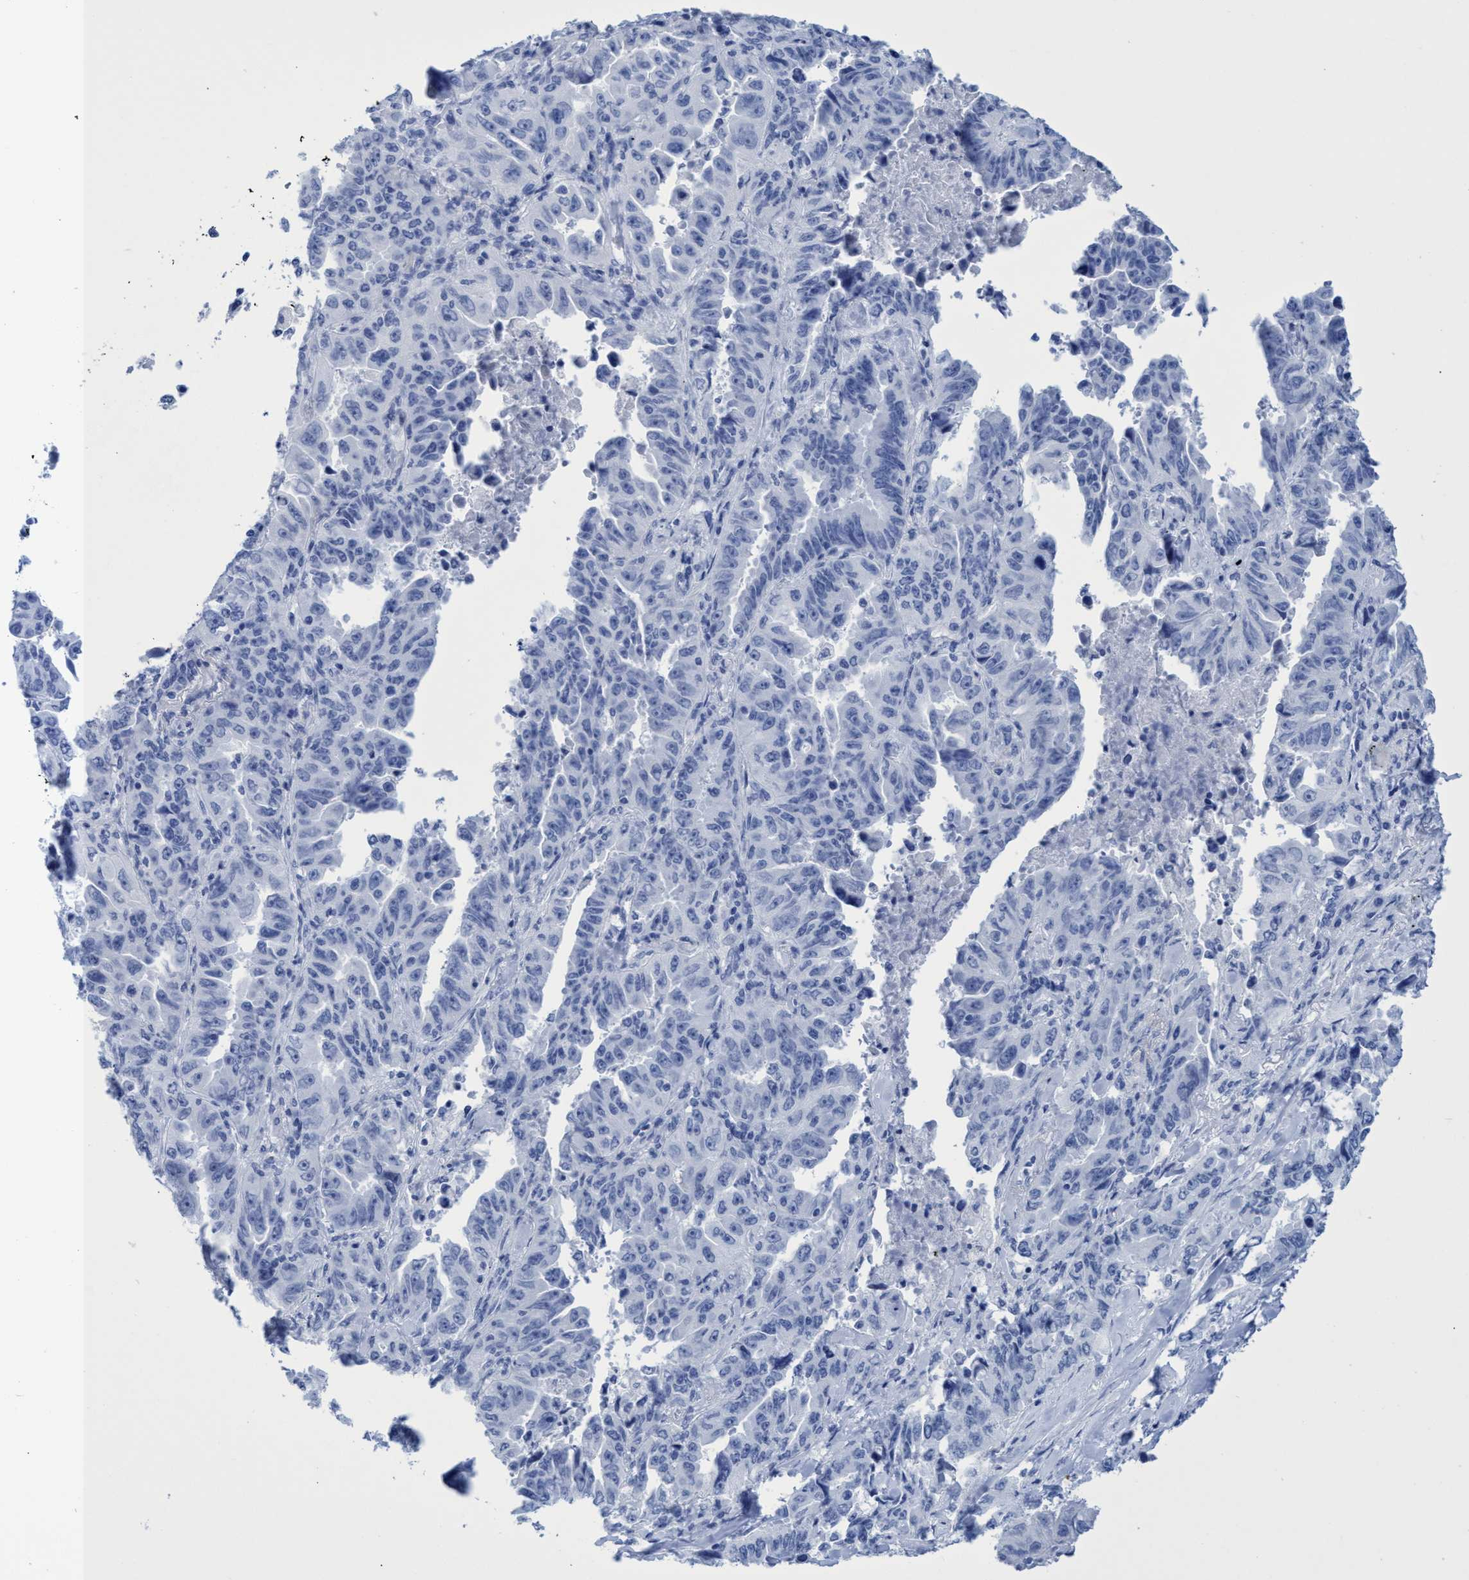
{"staining": {"intensity": "negative", "quantity": "none", "location": "none"}, "tissue": "lung cancer", "cell_type": "Tumor cells", "image_type": "cancer", "snomed": [{"axis": "morphology", "description": "Adenocarcinoma, NOS"}, {"axis": "topography", "description": "Lung"}], "caption": "Lung cancer (adenocarcinoma) was stained to show a protein in brown. There is no significant staining in tumor cells.", "gene": "INSL6", "patient": {"sex": "female", "age": 51}}